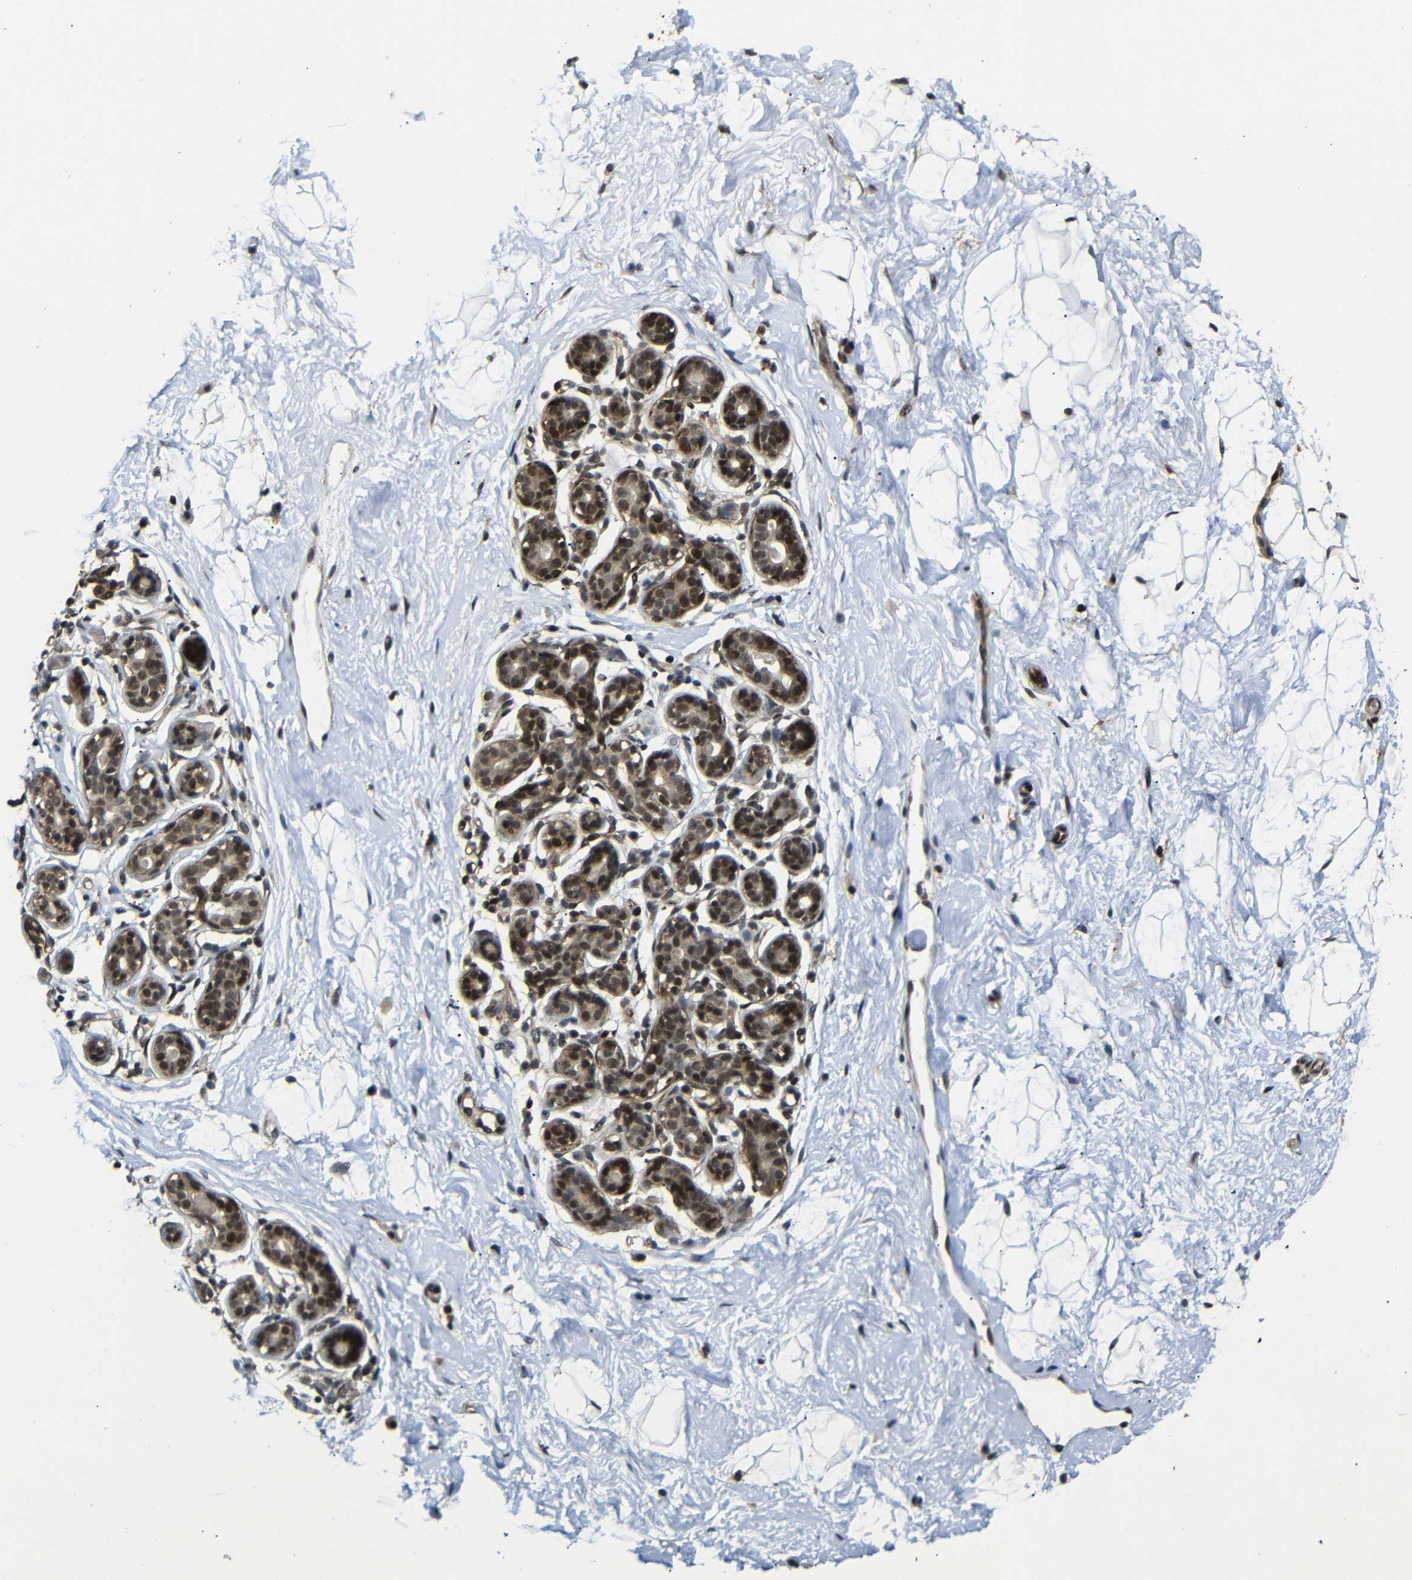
{"staining": {"intensity": "weak", "quantity": ">75%", "location": "cytoplasmic/membranous"}, "tissue": "breast", "cell_type": "Adipocytes", "image_type": "normal", "snomed": [{"axis": "morphology", "description": "Normal tissue, NOS"}, {"axis": "topography", "description": "Breast"}], "caption": "Immunohistochemical staining of unremarkable breast demonstrates low levels of weak cytoplasmic/membranous staining in approximately >75% of adipocytes. (DAB = brown stain, brightfield microscopy at high magnification).", "gene": "TBX2", "patient": {"sex": "female", "age": 23}}